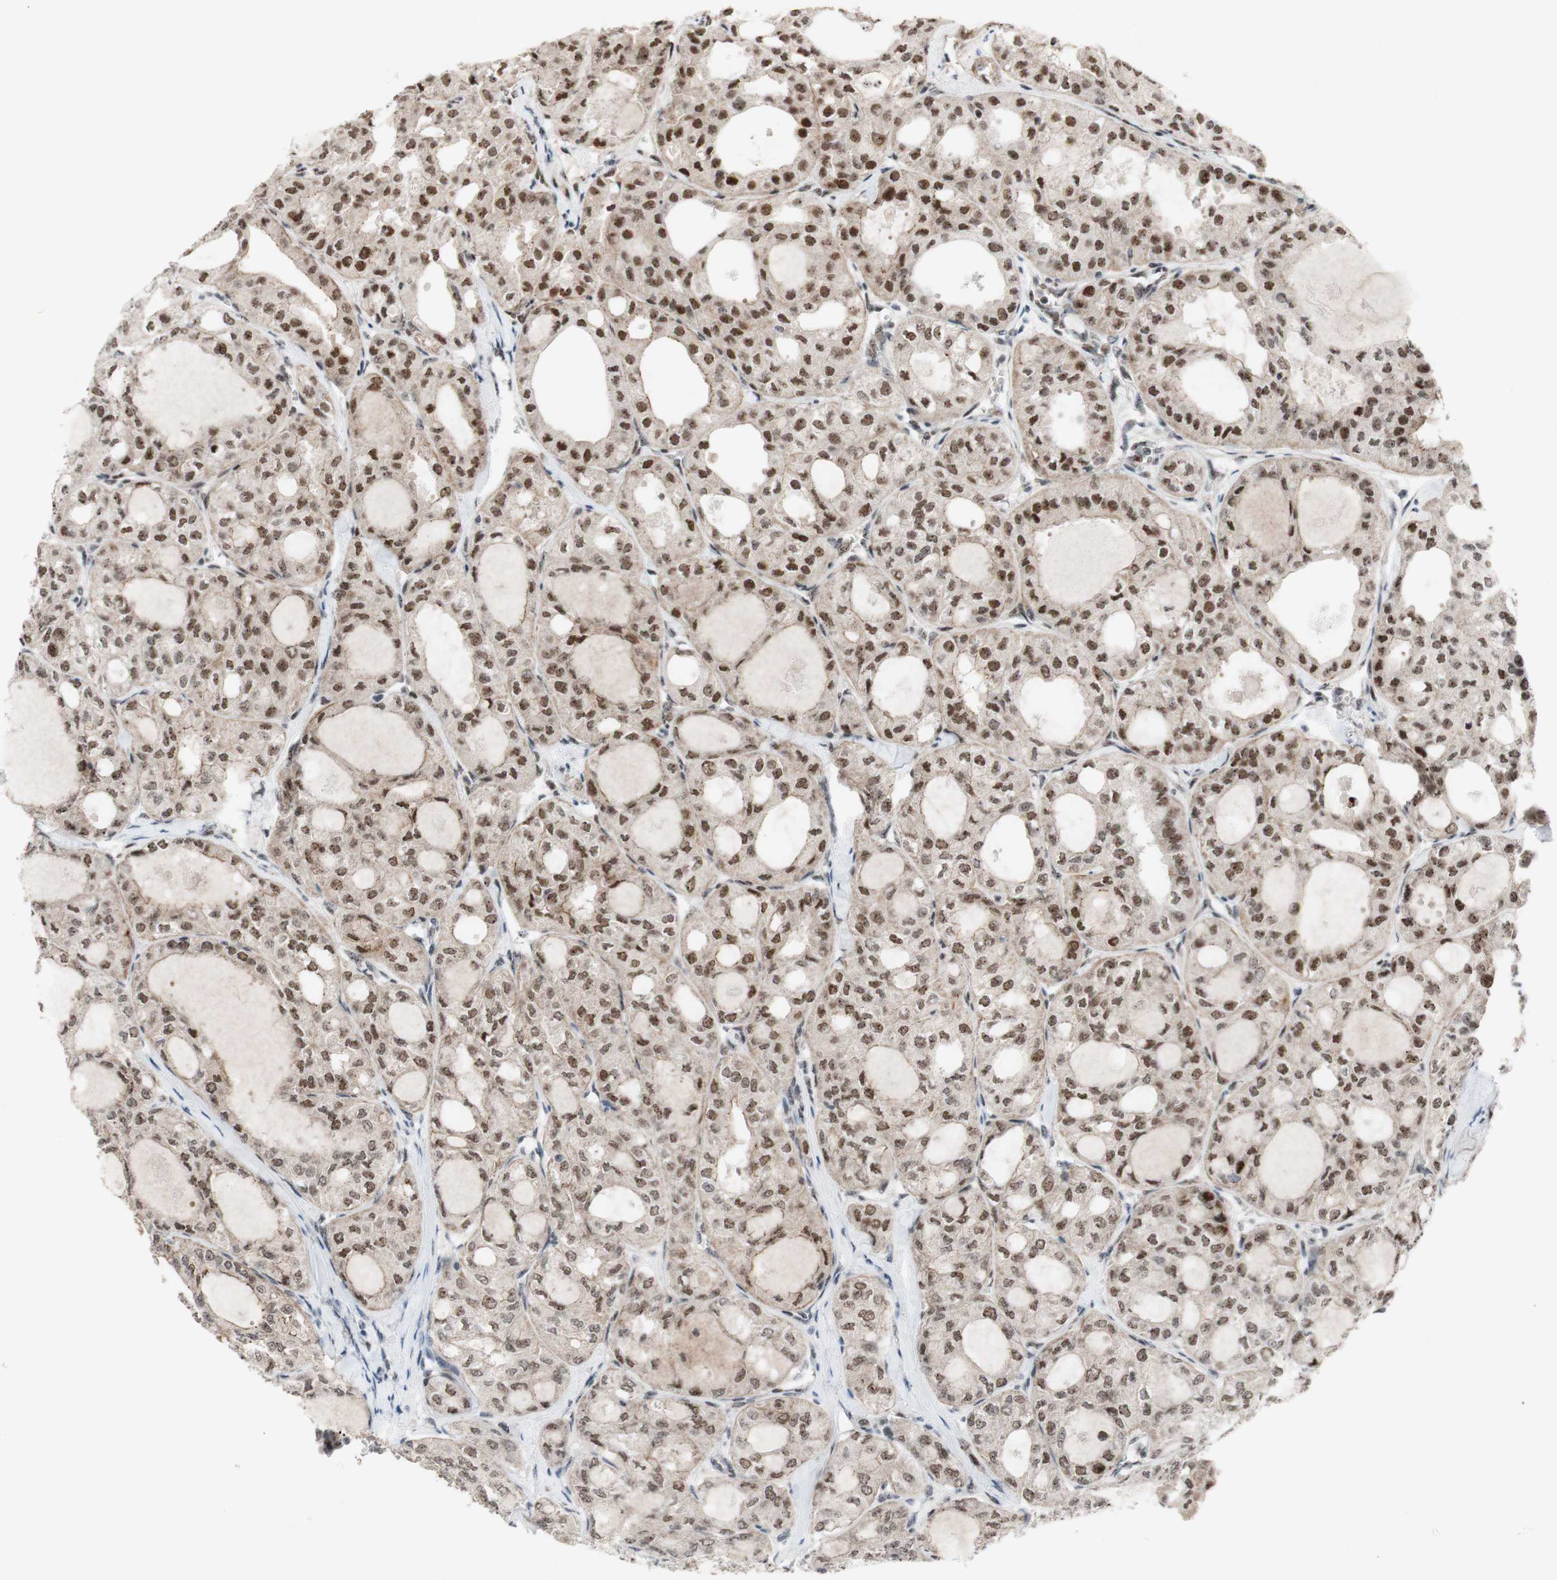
{"staining": {"intensity": "moderate", "quantity": ">75%", "location": "nuclear"}, "tissue": "thyroid cancer", "cell_type": "Tumor cells", "image_type": "cancer", "snomed": [{"axis": "morphology", "description": "Follicular adenoma carcinoma, NOS"}, {"axis": "topography", "description": "Thyroid gland"}], "caption": "The micrograph demonstrates a brown stain indicating the presence of a protein in the nuclear of tumor cells in thyroid cancer. (IHC, brightfield microscopy, high magnification).", "gene": "POLR1A", "patient": {"sex": "male", "age": 75}}